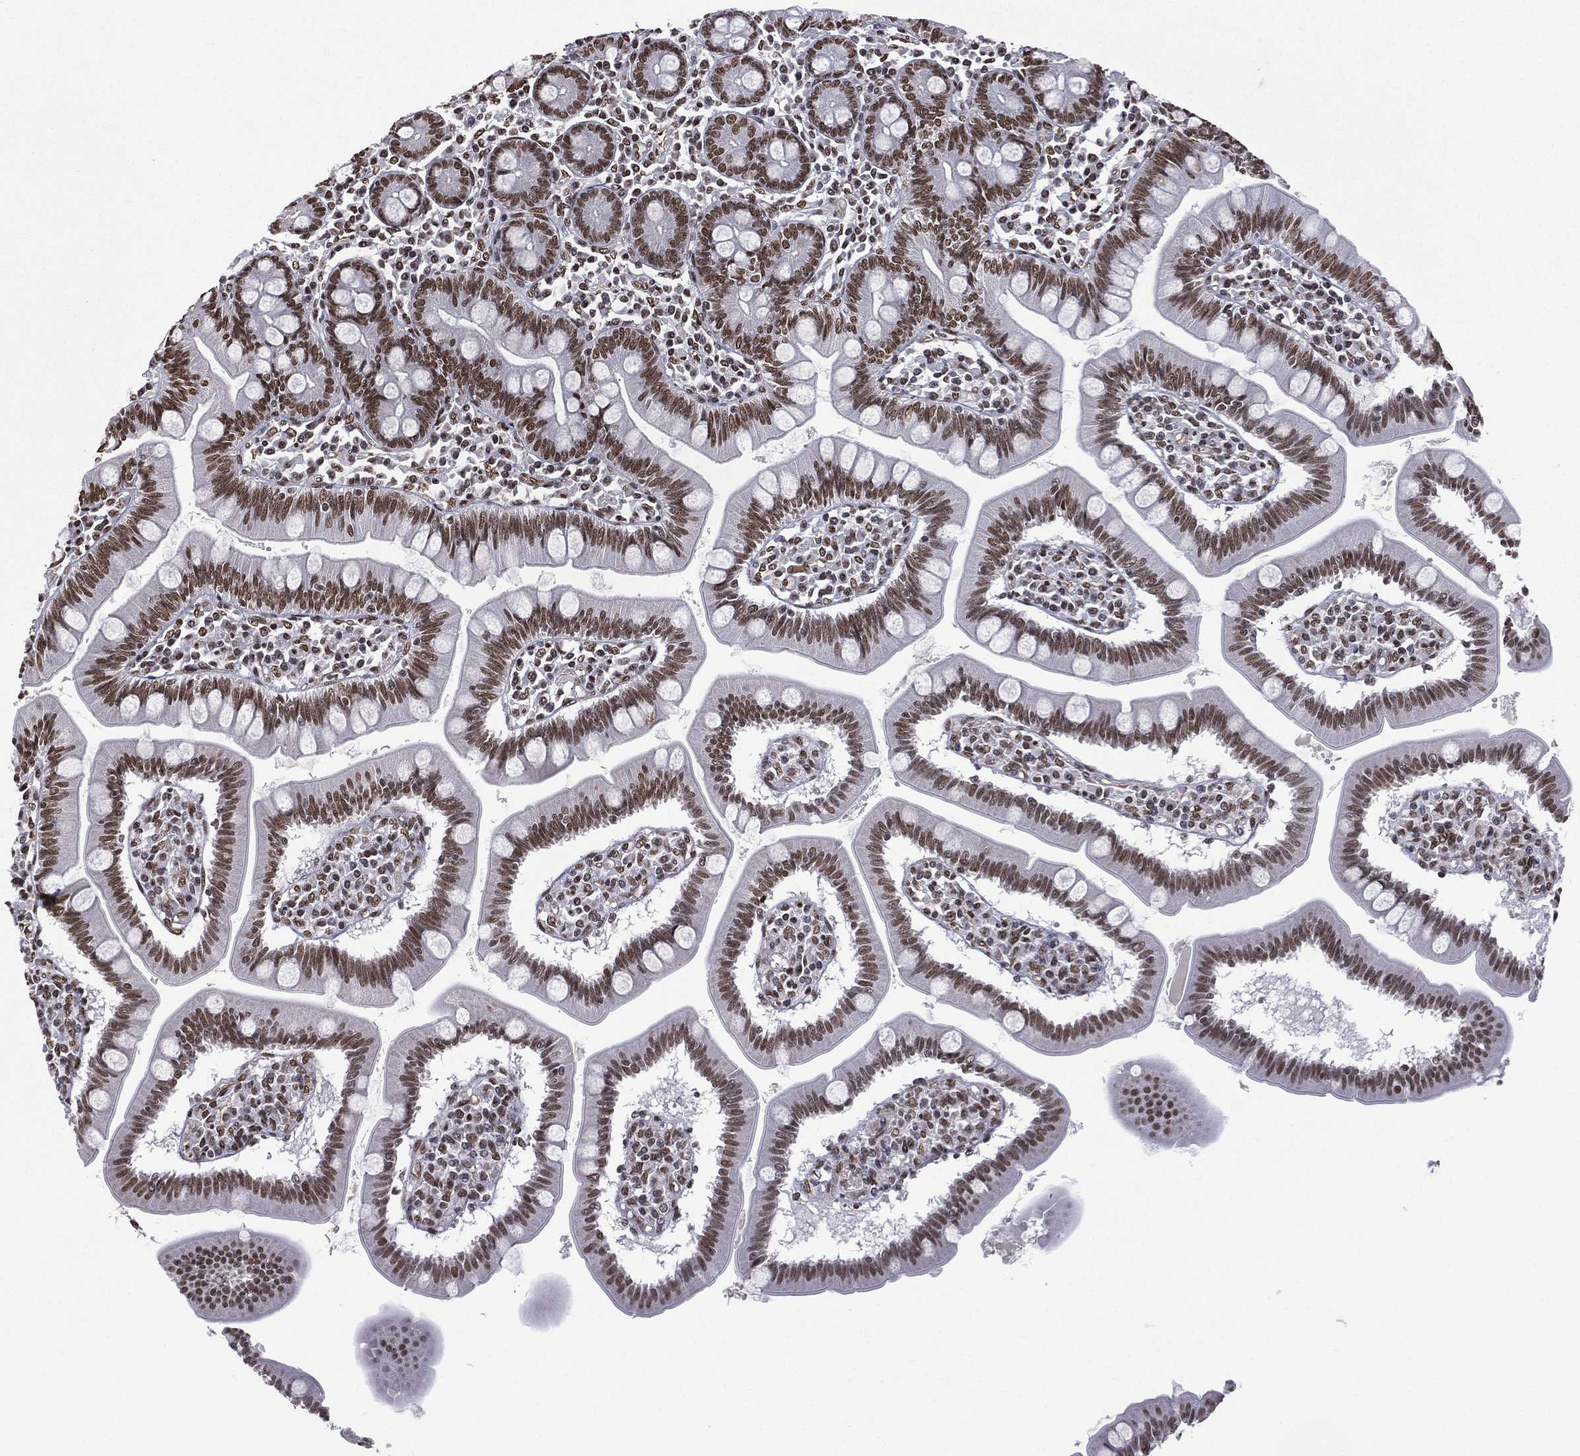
{"staining": {"intensity": "strong", "quantity": ">75%", "location": "nuclear"}, "tissue": "small intestine", "cell_type": "Glandular cells", "image_type": "normal", "snomed": [{"axis": "morphology", "description": "Normal tissue, NOS"}, {"axis": "topography", "description": "Small intestine"}], "caption": "Immunohistochemistry (IHC) micrograph of normal small intestine: human small intestine stained using immunohistochemistry (IHC) shows high levels of strong protein expression localized specifically in the nuclear of glandular cells, appearing as a nuclear brown color.", "gene": "C5orf24", "patient": {"sex": "male", "age": 88}}